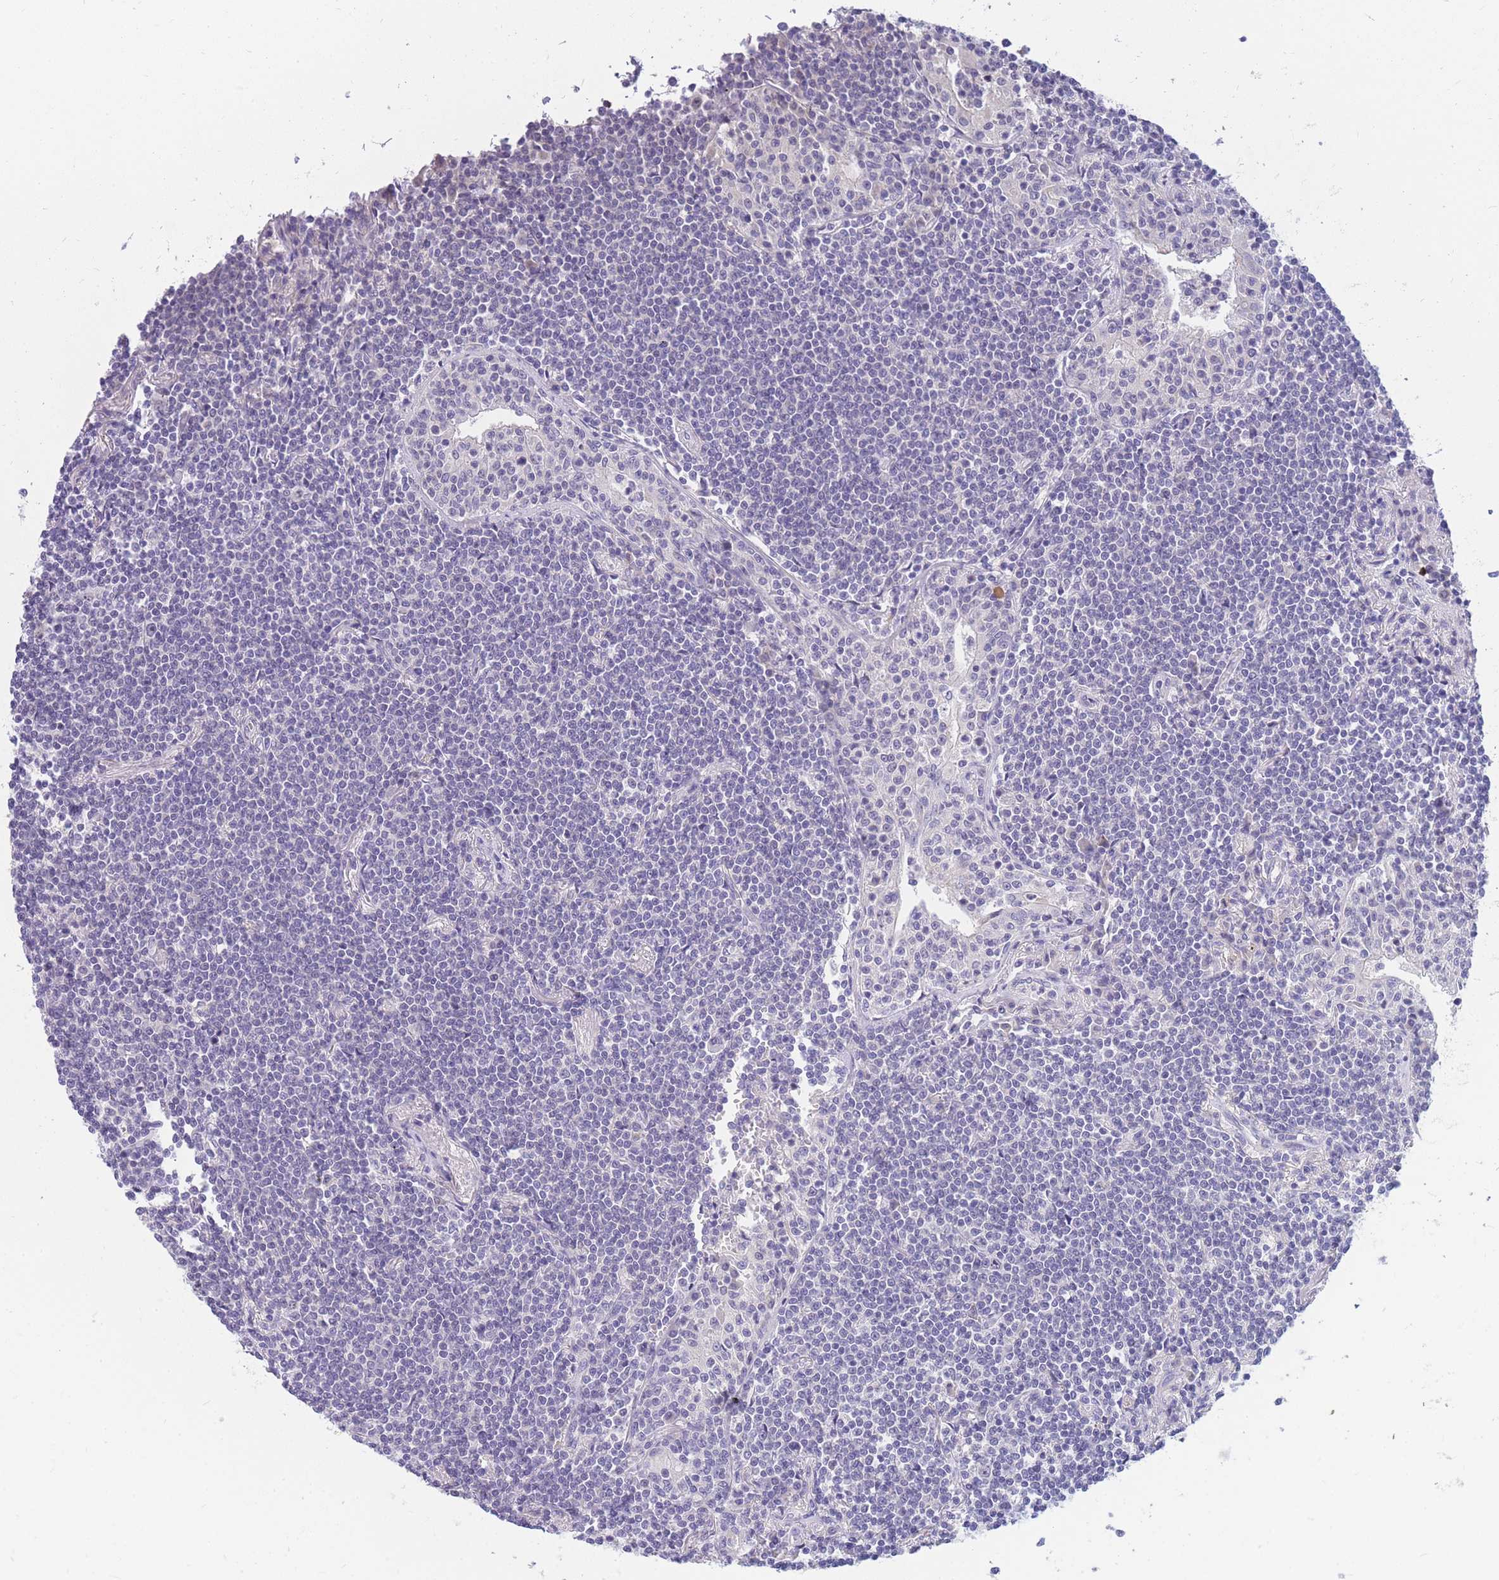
{"staining": {"intensity": "negative", "quantity": "none", "location": "none"}, "tissue": "lymphoma", "cell_type": "Tumor cells", "image_type": "cancer", "snomed": [{"axis": "morphology", "description": "Malignant lymphoma, non-Hodgkin's type, Low grade"}, {"axis": "topography", "description": "Lung"}], "caption": "This is an IHC histopathology image of human lymphoma. There is no expression in tumor cells.", "gene": "DDX49", "patient": {"sex": "female", "age": 71}}